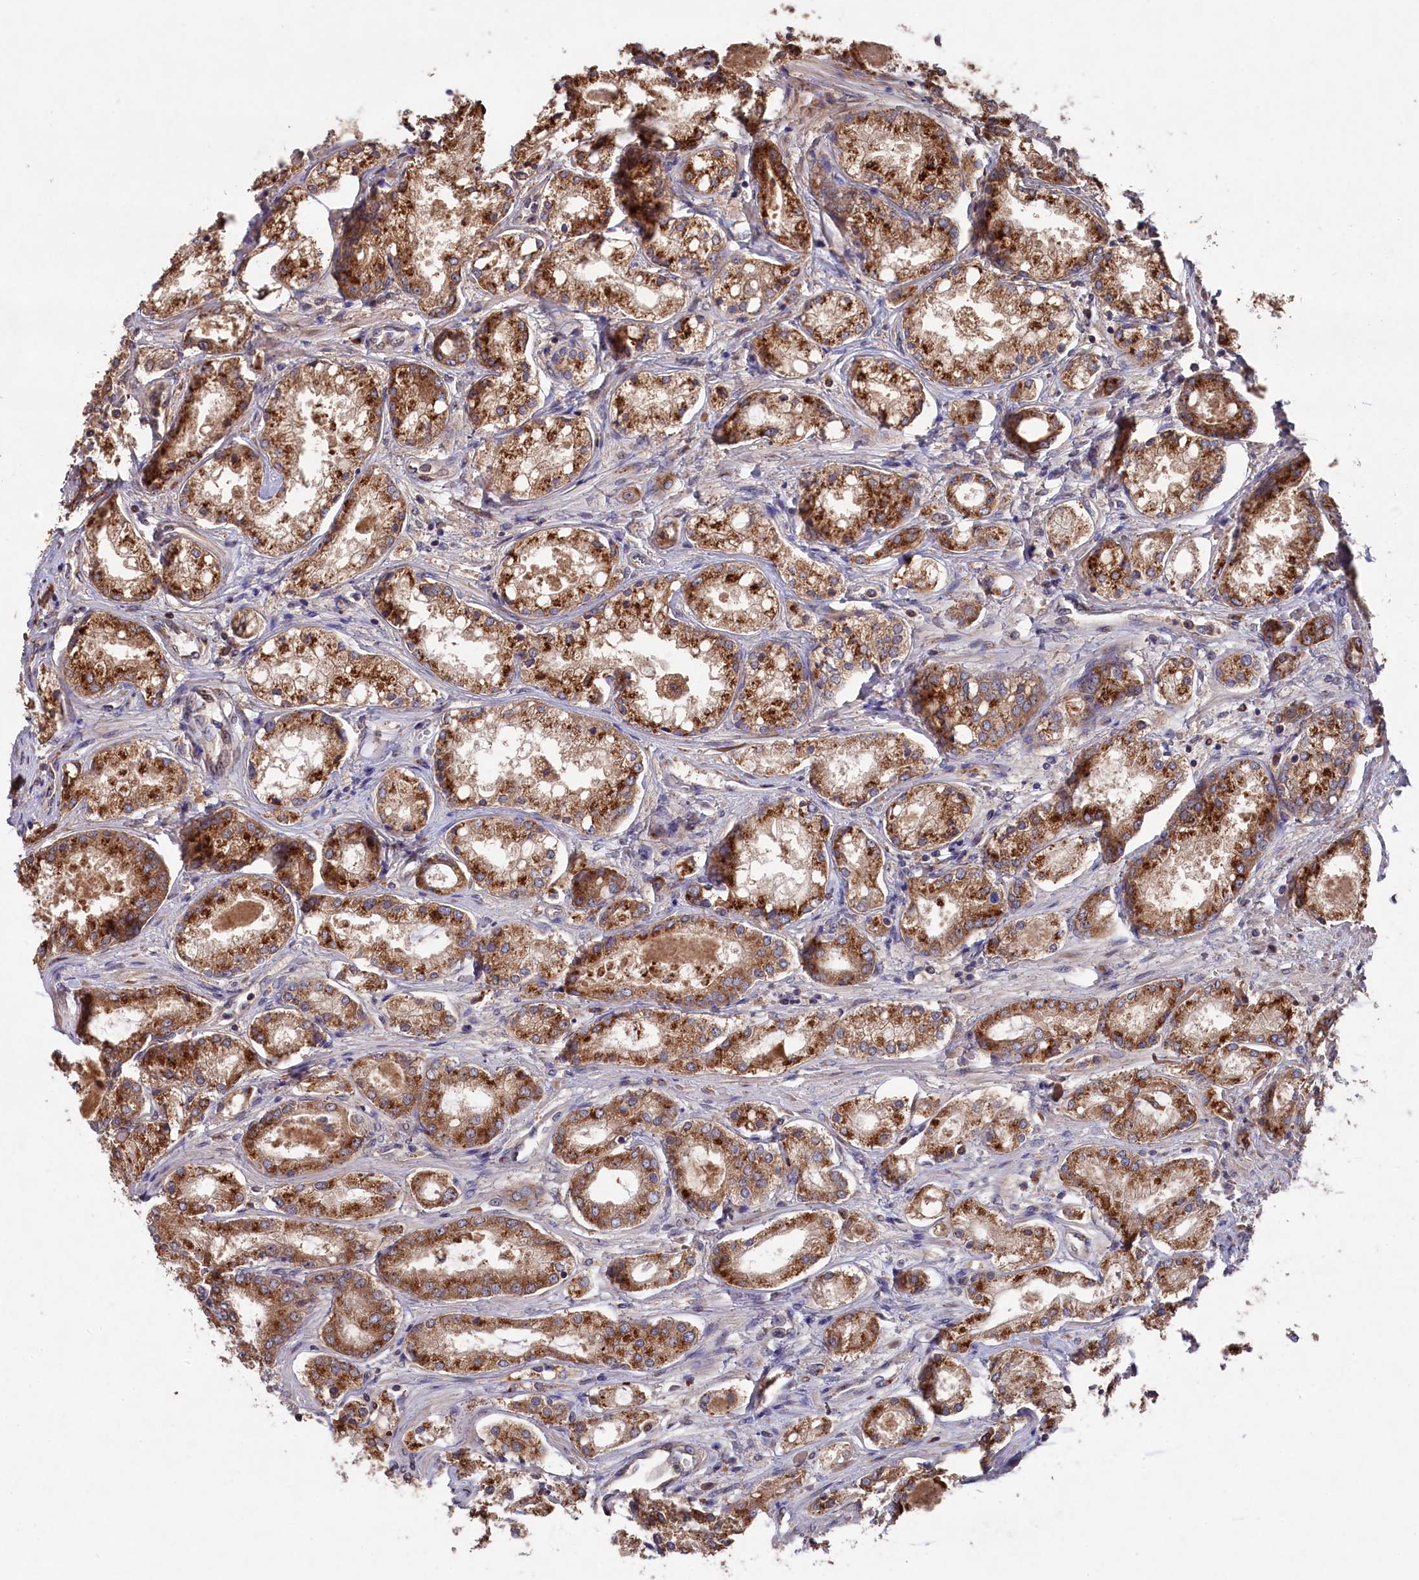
{"staining": {"intensity": "moderate", "quantity": ">75%", "location": "cytoplasmic/membranous"}, "tissue": "prostate cancer", "cell_type": "Tumor cells", "image_type": "cancer", "snomed": [{"axis": "morphology", "description": "Adenocarcinoma, Low grade"}, {"axis": "topography", "description": "Prostate"}], "caption": "This micrograph exhibits immunohistochemistry (IHC) staining of human prostate adenocarcinoma (low-grade), with medium moderate cytoplasmic/membranous expression in about >75% of tumor cells.", "gene": "NAA60", "patient": {"sex": "male", "age": 68}}